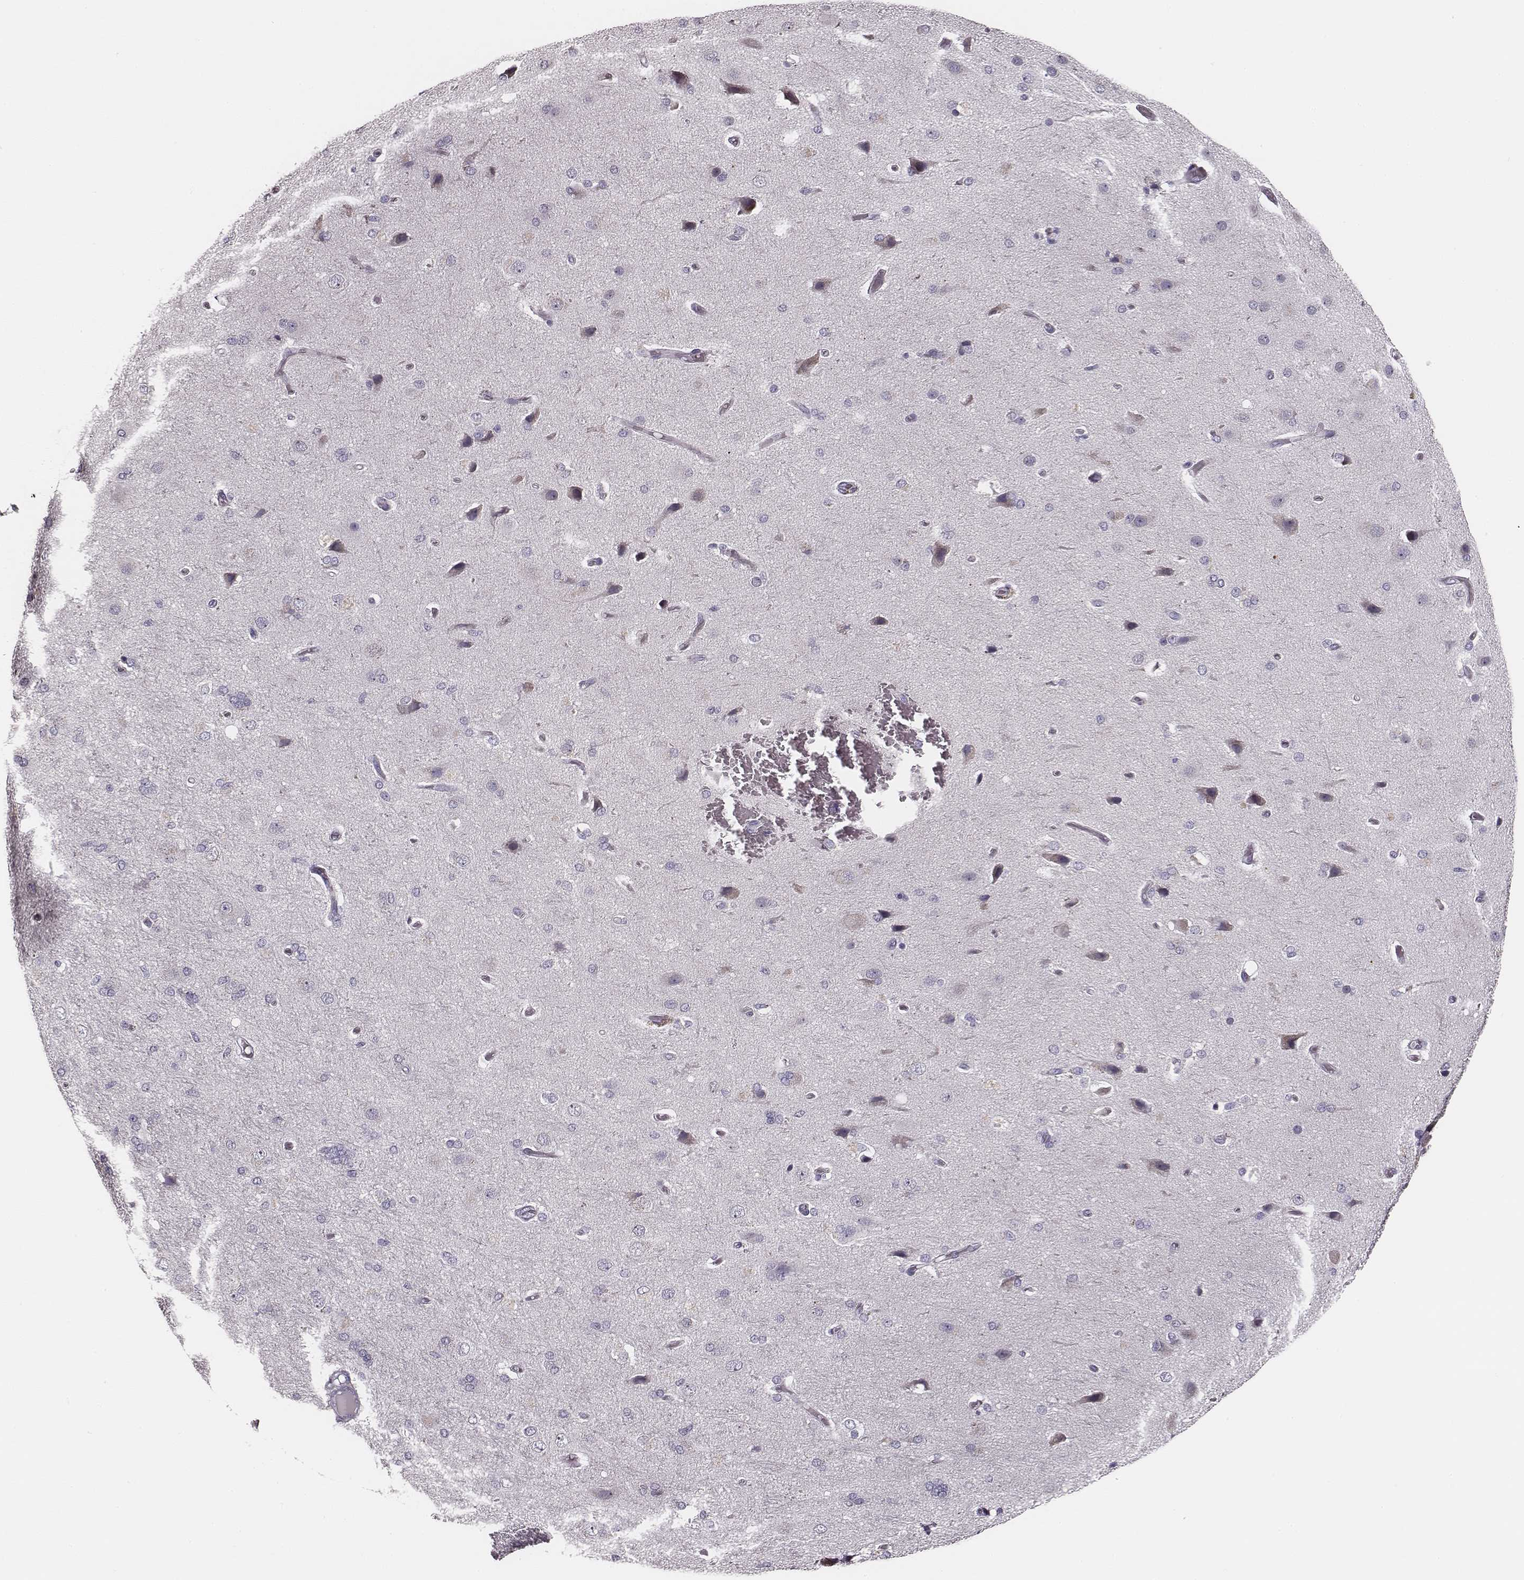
{"staining": {"intensity": "negative", "quantity": "none", "location": "none"}, "tissue": "cerebral cortex", "cell_type": "Endothelial cells", "image_type": "normal", "snomed": [{"axis": "morphology", "description": "Normal tissue, NOS"}, {"axis": "morphology", "description": "Glioma, malignant, High grade"}, {"axis": "topography", "description": "Cerebral cortex"}], "caption": "An IHC image of normal cerebral cortex is shown. There is no staining in endothelial cells of cerebral cortex. (Immunohistochemistry, brightfield microscopy, high magnification).", "gene": "UBL4B", "patient": {"sex": "male", "age": 77}}